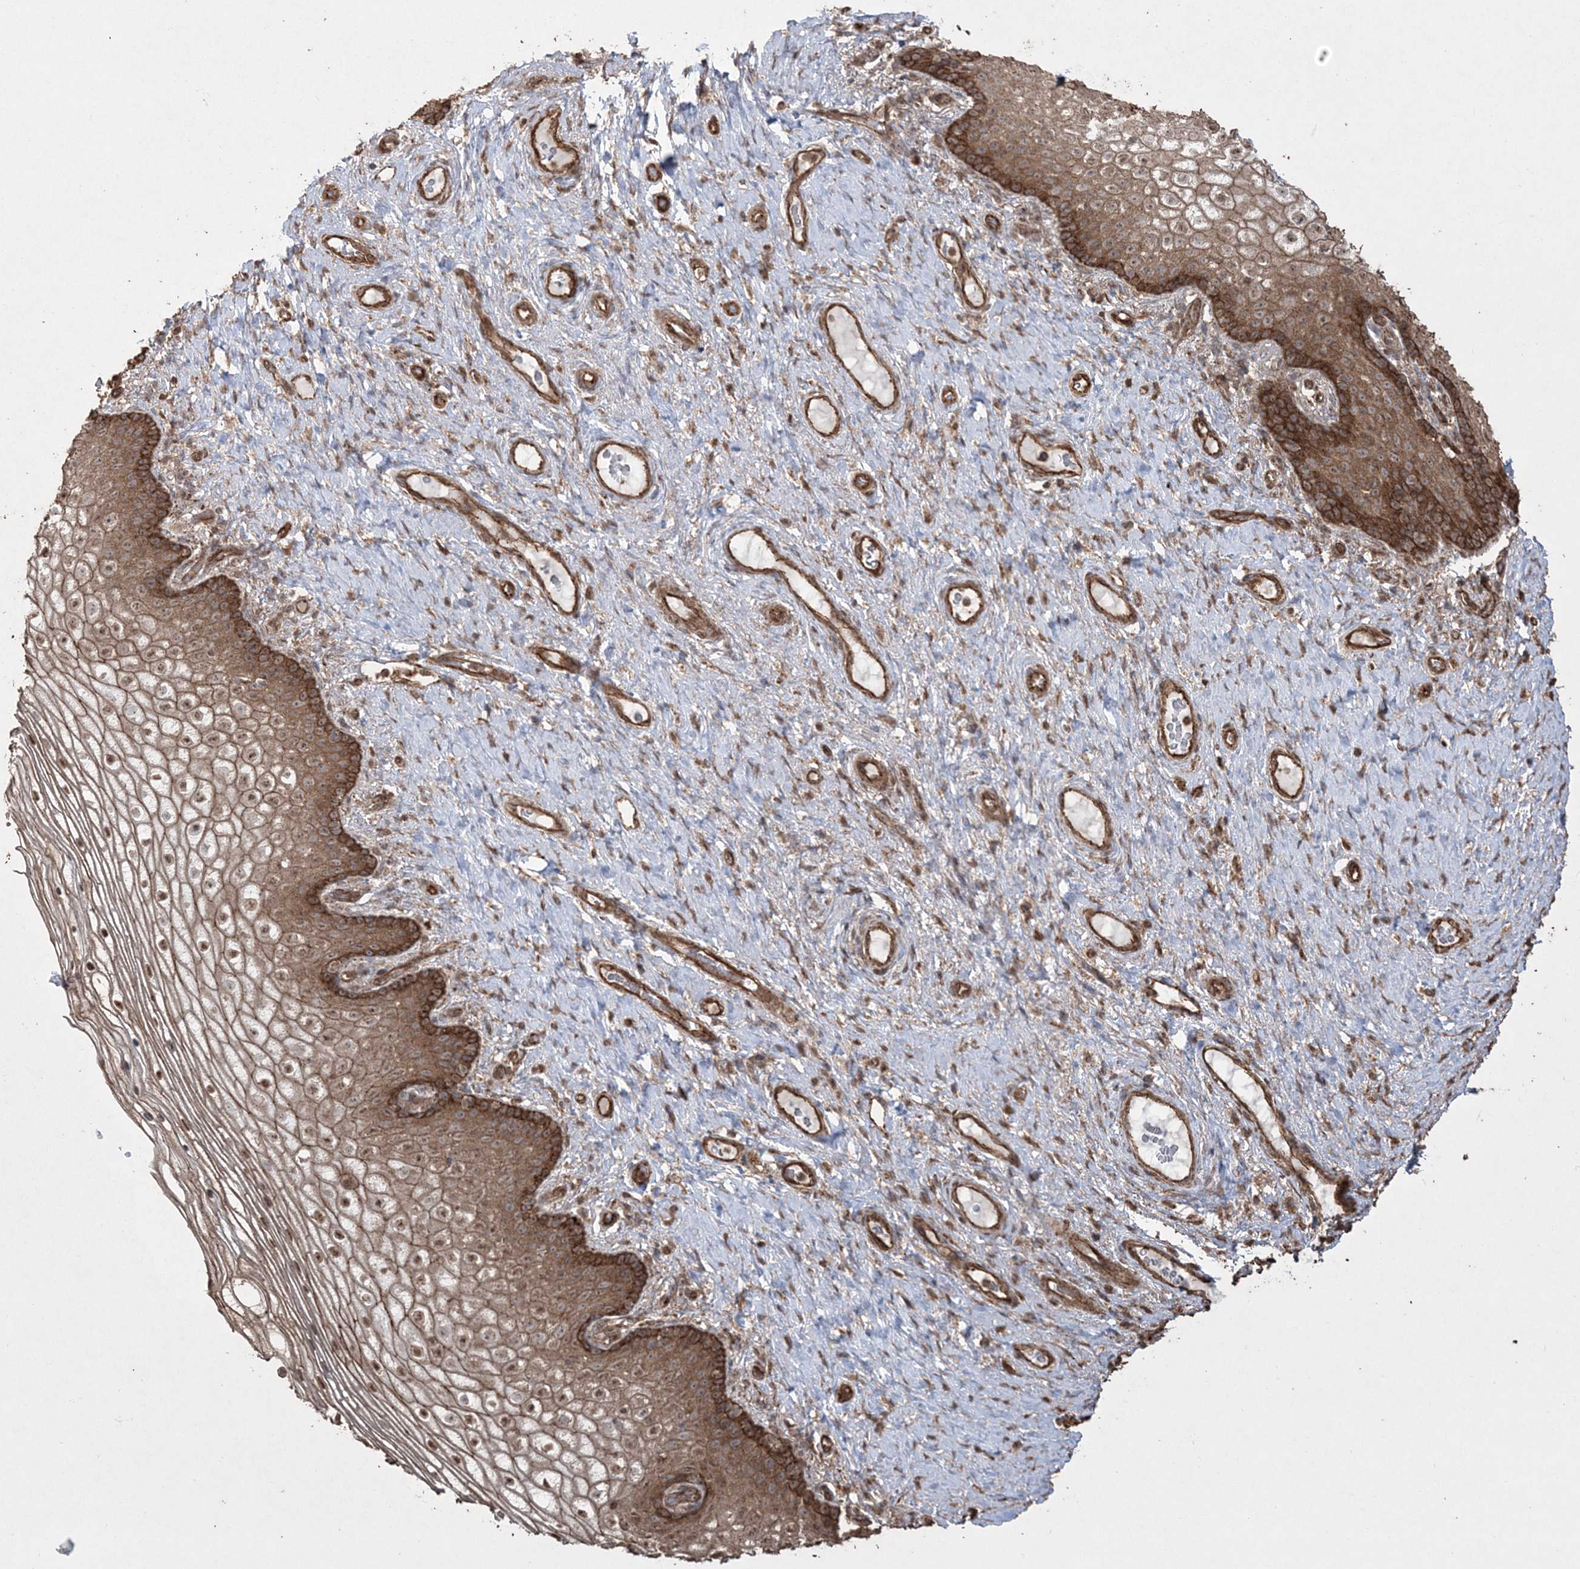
{"staining": {"intensity": "strong", "quantity": "25%-75%", "location": "cytoplasmic/membranous,nuclear"}, "tissue": "vagina", "cell_type": "Squamous epithelial cells", "image_type": "normal", "snomed": [{"axis": "morphology", "description": "Normal tissue, NOS"}, {"axis": "topography", "description": "Vagina"}], "caption": "A brown stain shows strong cytoplasmic/membranous,nuclear positivity of a protein in squamous epithelial cells of normal vagina. (DAB IHC, brown staining for protein, blue staining for nuclei).", "gene": "TTC7A", "patient": {"sex": "female", "age": 60}}